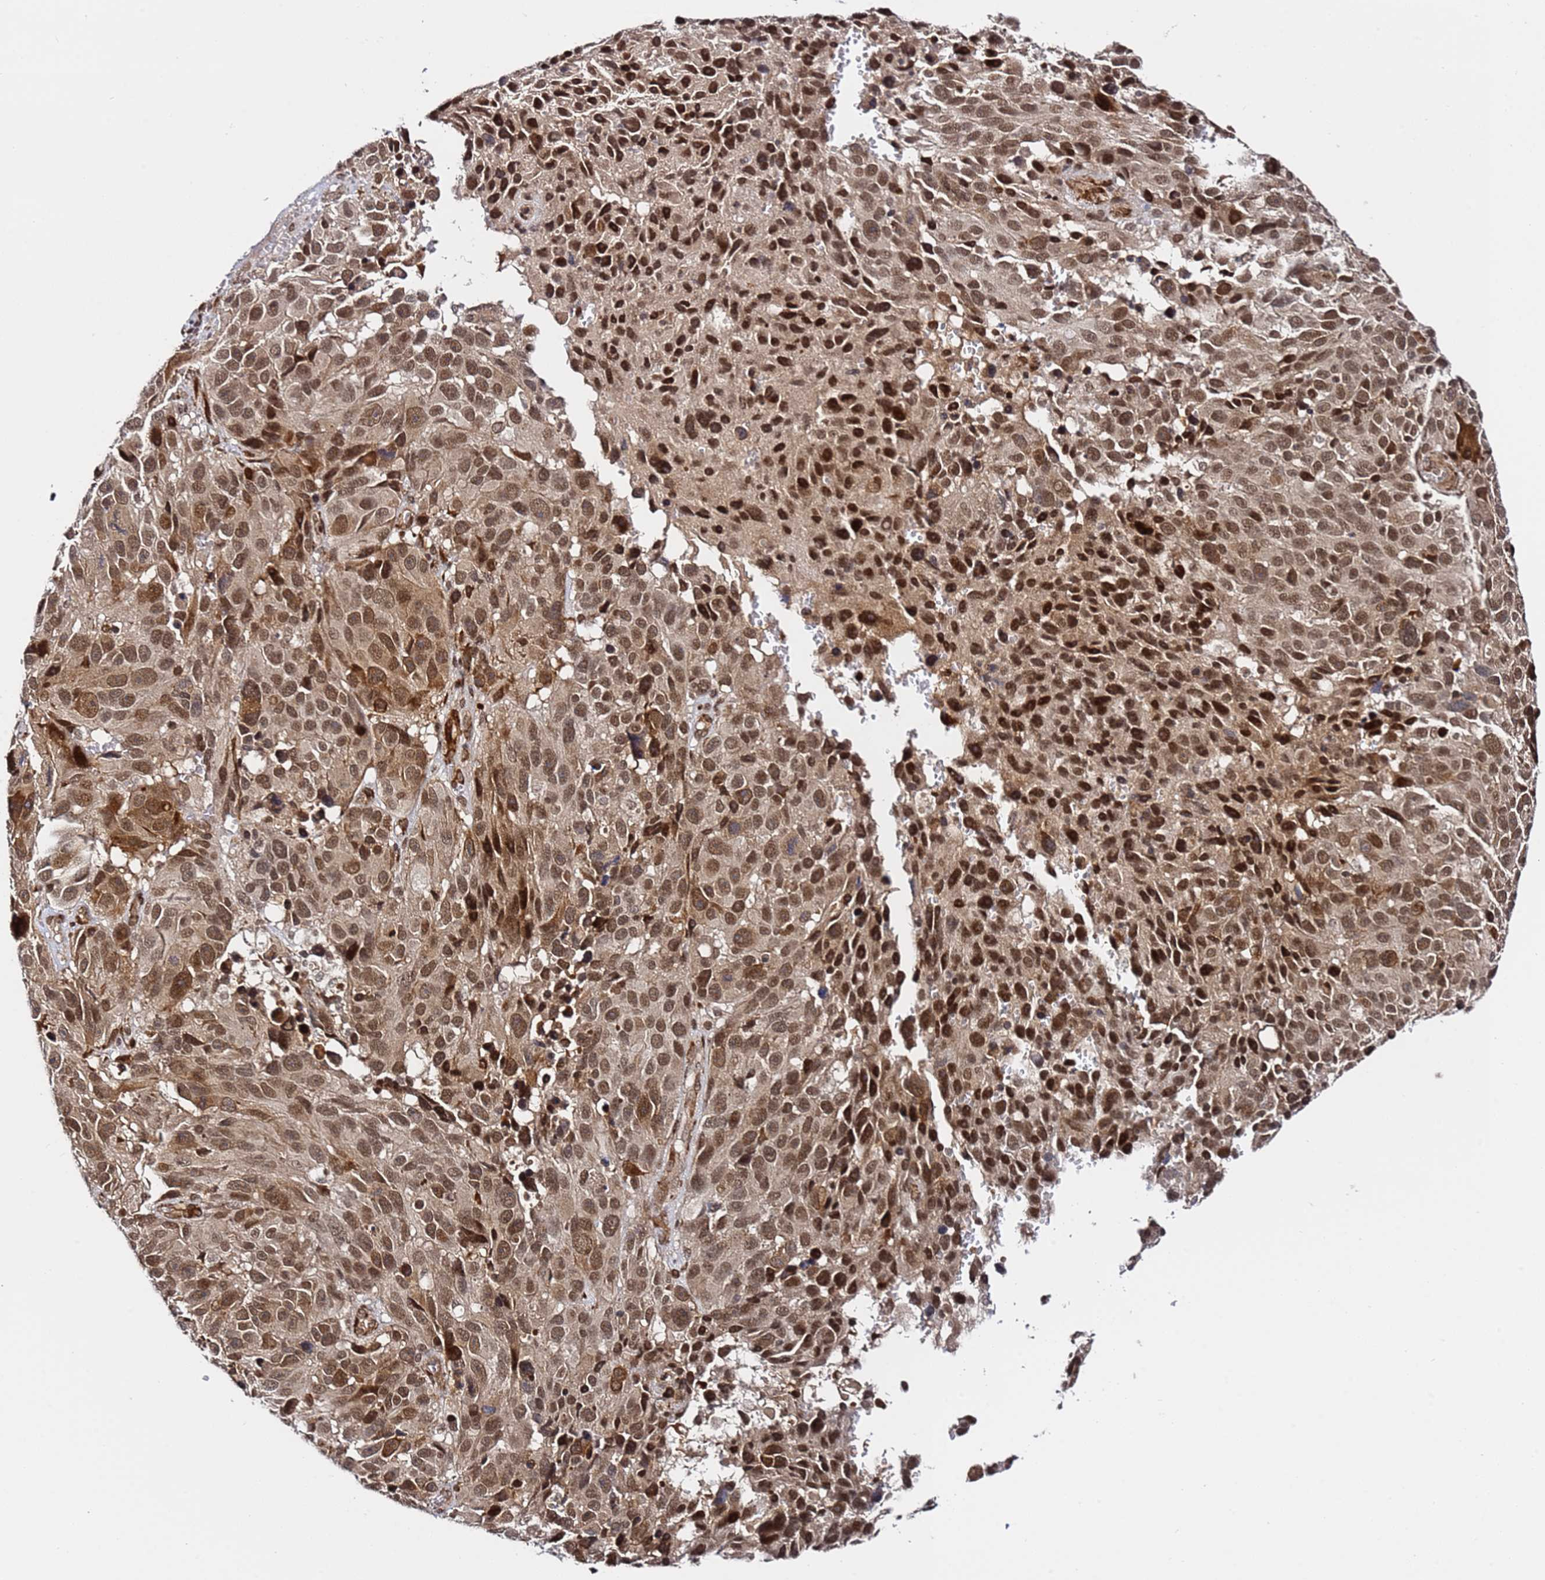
{"staining": {"intensity": "moderate", "quantity": ">75%", "location": "cytoplasmic/membranous,nuclear"}, "tissue": "melanoma", "cell_type": "Tumor cells", "image_type": "cancer", "snomed": [{"axis": "morphology", "description": "Malignant melanoma, NOS"}, {"axis": "topography", "description": "Skin"}], "caption": "Immunohistochemistry (IHC) histopathology image of human melanoma stained for a protein (brown), which reveals medium levels of moderate cytoplasmic/membranous and nuclear positivity in about >75% of tumor cells.", "gene": "POLR2D", "patient": {"sex": "male", "age": 84}}